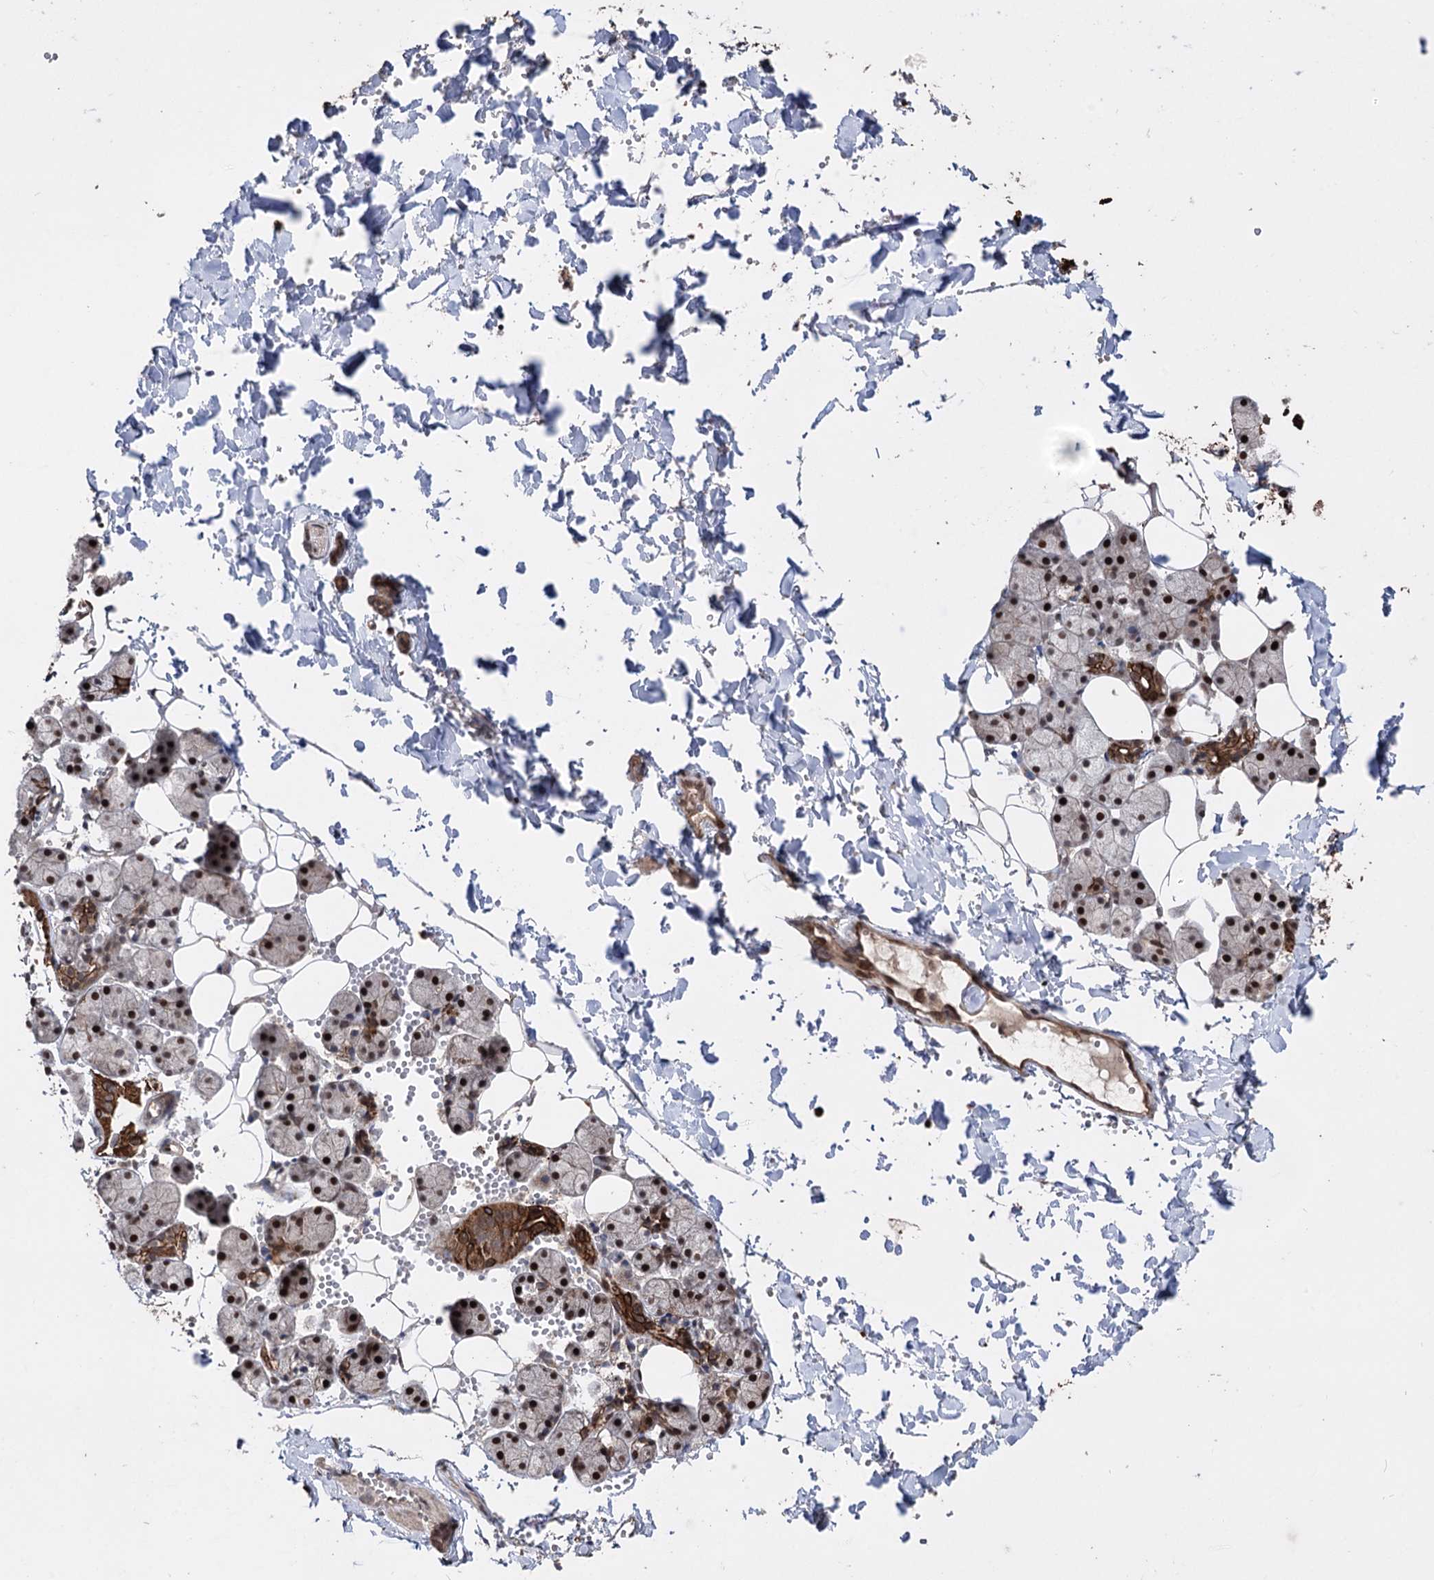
{"staining": {"intensity": "strong", "quantity": "25%-75%", "location": "cytoplasmic/membranous,nuclear"}, "tissue": "salivary gland", "cell_type": "Glandular cells", "image_type": "normal", "snomed": [{"axis": "morphology", "description": "Normal tissue, NOS"}, {"axis": "topography", "description": "Salivary gland"}], "caption": "Protein expression by immunohistochemistry (IHC) reveals strong cytoplasmic/membranous,nuclear expression in approximately 25%-75% of glandular cells in benign salivary gland. (DAB = brown stain, brightfield microscopy at high magnification).", "gene": "CPNE8", "patient": {"sex": "female", "age": 33}}